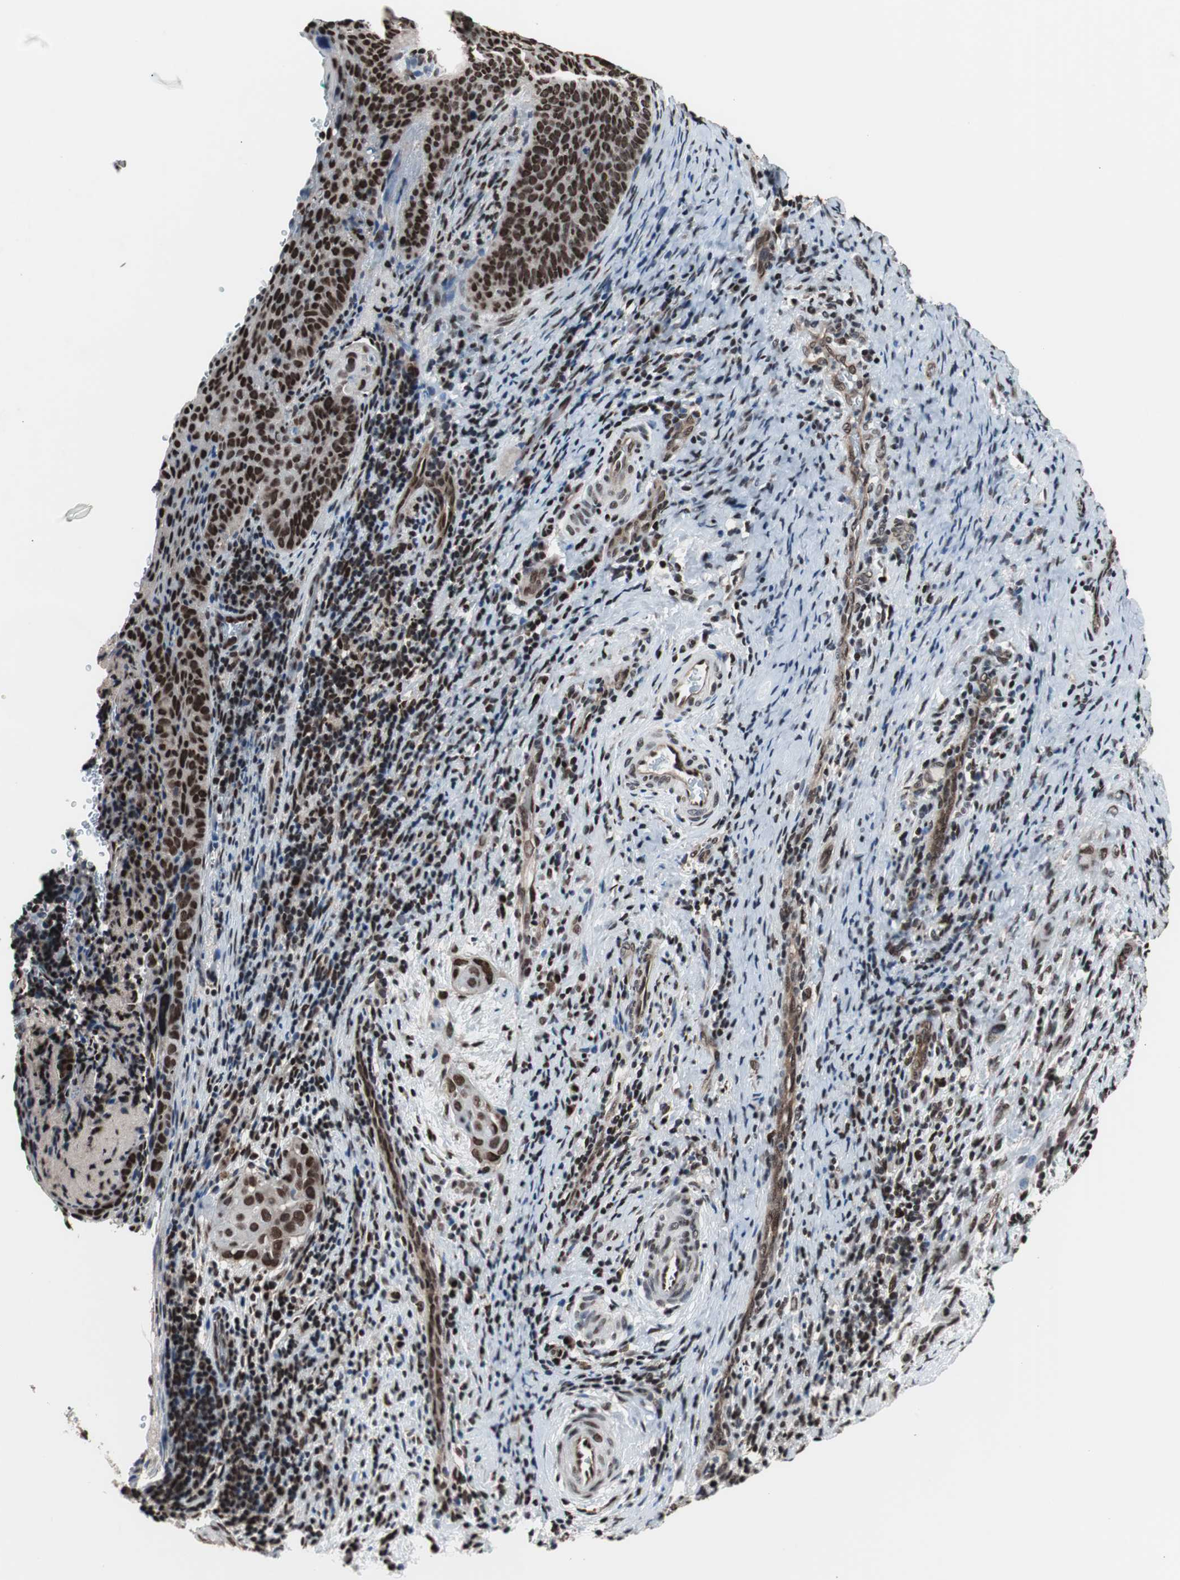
{"staining": {"intensity": "strong", "quantity": ">75%", "location": "nuclear"}, "tissue": "cervical cancer", "cell_type": "Tumor cells", "image_type": "cancer", "snomed": [{"axis": "morphology", "description": "Squamous cell carcinoma, NOS"}, {"axis": "topography", "description": "Cervix"}], "caption": "Human cervical cancer stained for a protein (brown) shows strong nuclear positive staining in about >75% of tumor cells.", "gene": "POGZ", "patient": {"sex": "female", "age": 33}}